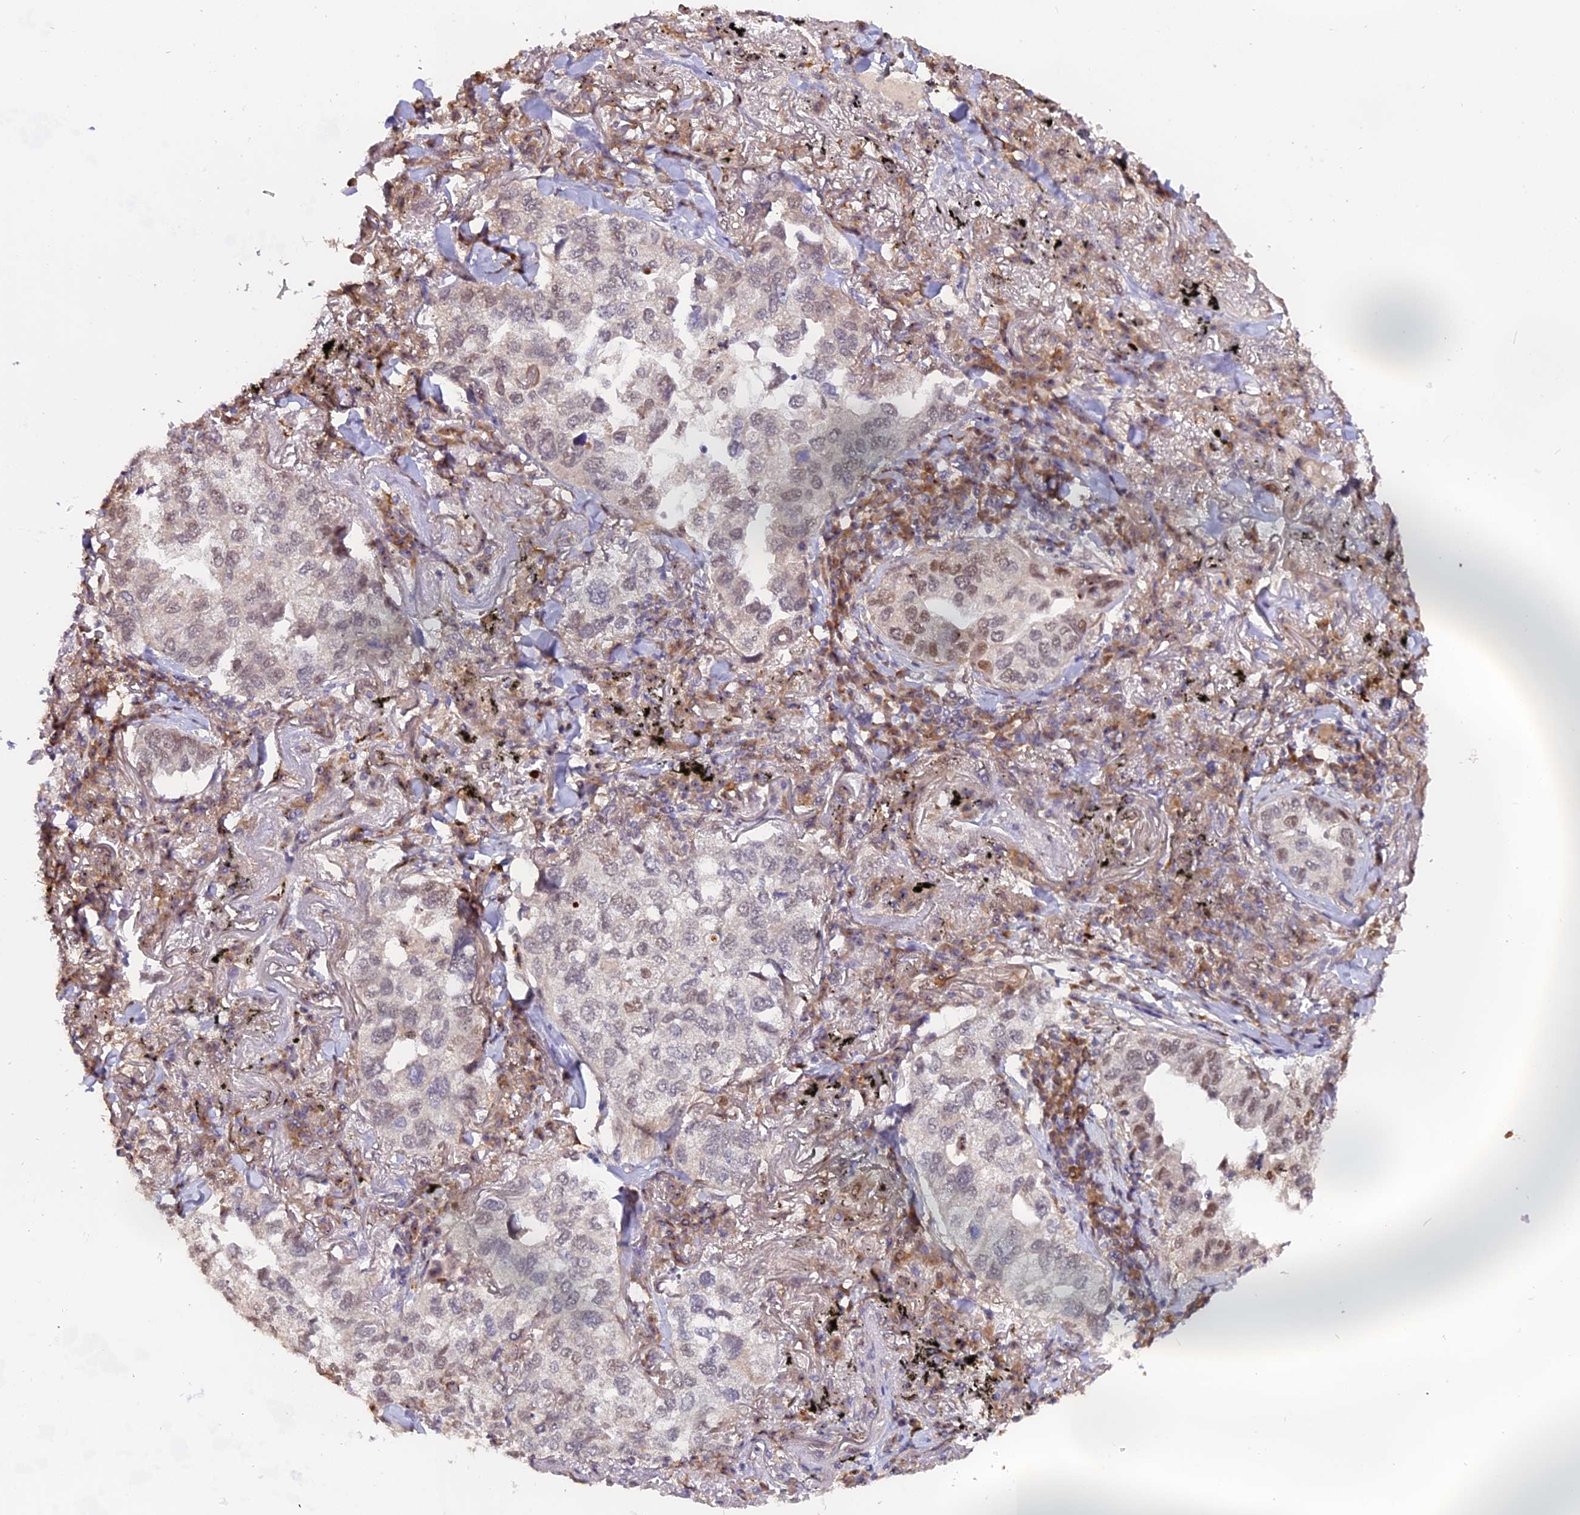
{"staining": {"intensity": "moderate", "quantity": "25%-75%", "location": "nuclear"}, "tissue": "lung cancer", "cell_type": "Tumor cells", "image_type": "cancer", "snomed": [{"axis": "morphology", "description": "Adenocarcinoma, NOS"}, {"axis": "topography", "description": "Lung"}], "caption": "DAB immunohistochemical staining of human lung cancer exhibits moderate nuclear protein expression in approximately 25%-75% of tumor cells.", "gene": "FAM118B", "patient": {"sex": "male", "age": 65}}